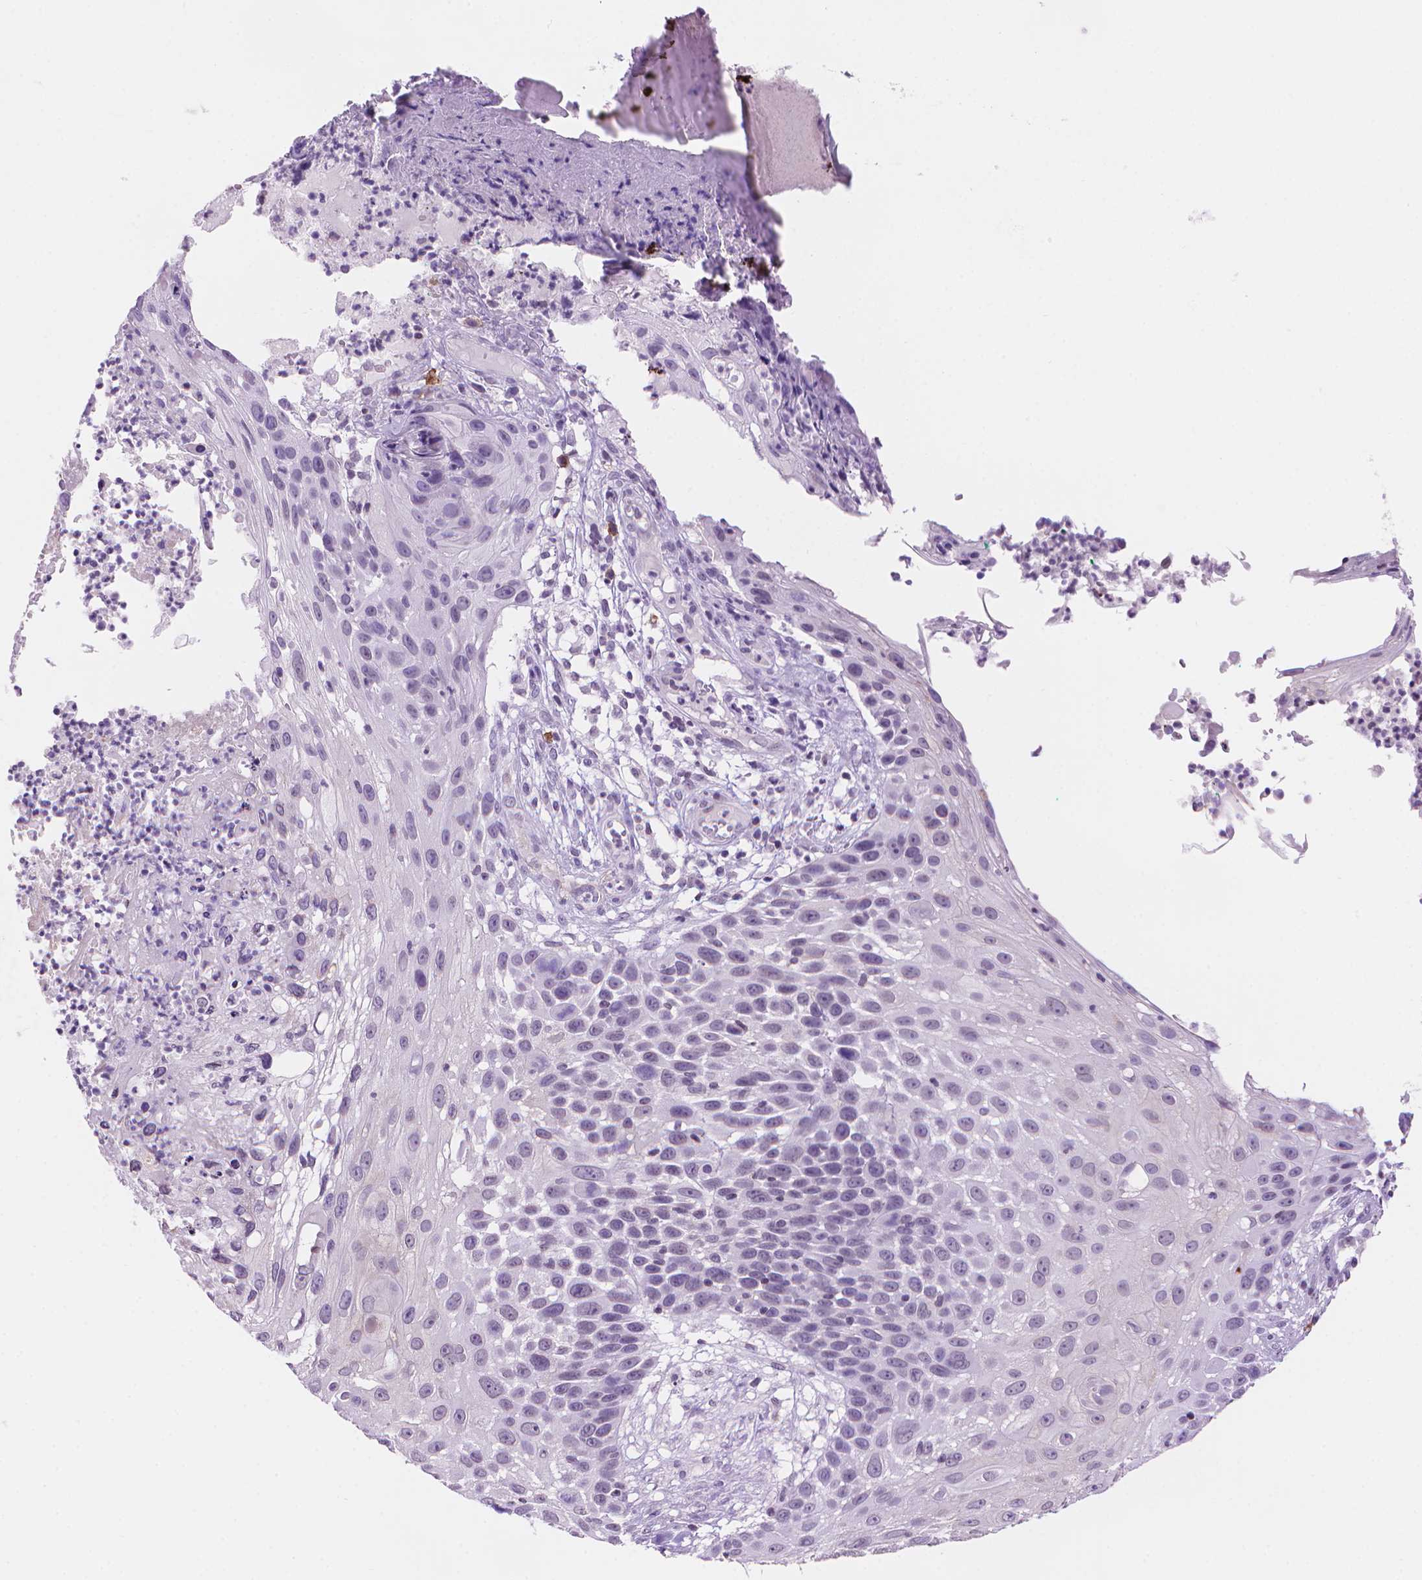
{"staining": {"intensity": "negative", "quantity": "none", "location": "none"}, "tissue": "skin cancer", "cell_type": "Tumor cells", "image_type": "cancer", "snomed": [{"axis": "morphology", "description": "Squamous cell carcinoma, NOS"}, {"axis": "topography", "description": "Skin"}], "caption": "Immunohistochemistry of human skin cancer (squamous cell carcinoma) displays no expression in tumor cells. Brightfield microscopy of immunohistochemistry (IHC) stained with DAB (brown) and hematoxylin (blue), captured at high magnification.", "gene": "TMEM184A", "patient": {"sex": "male", "age": 92}}